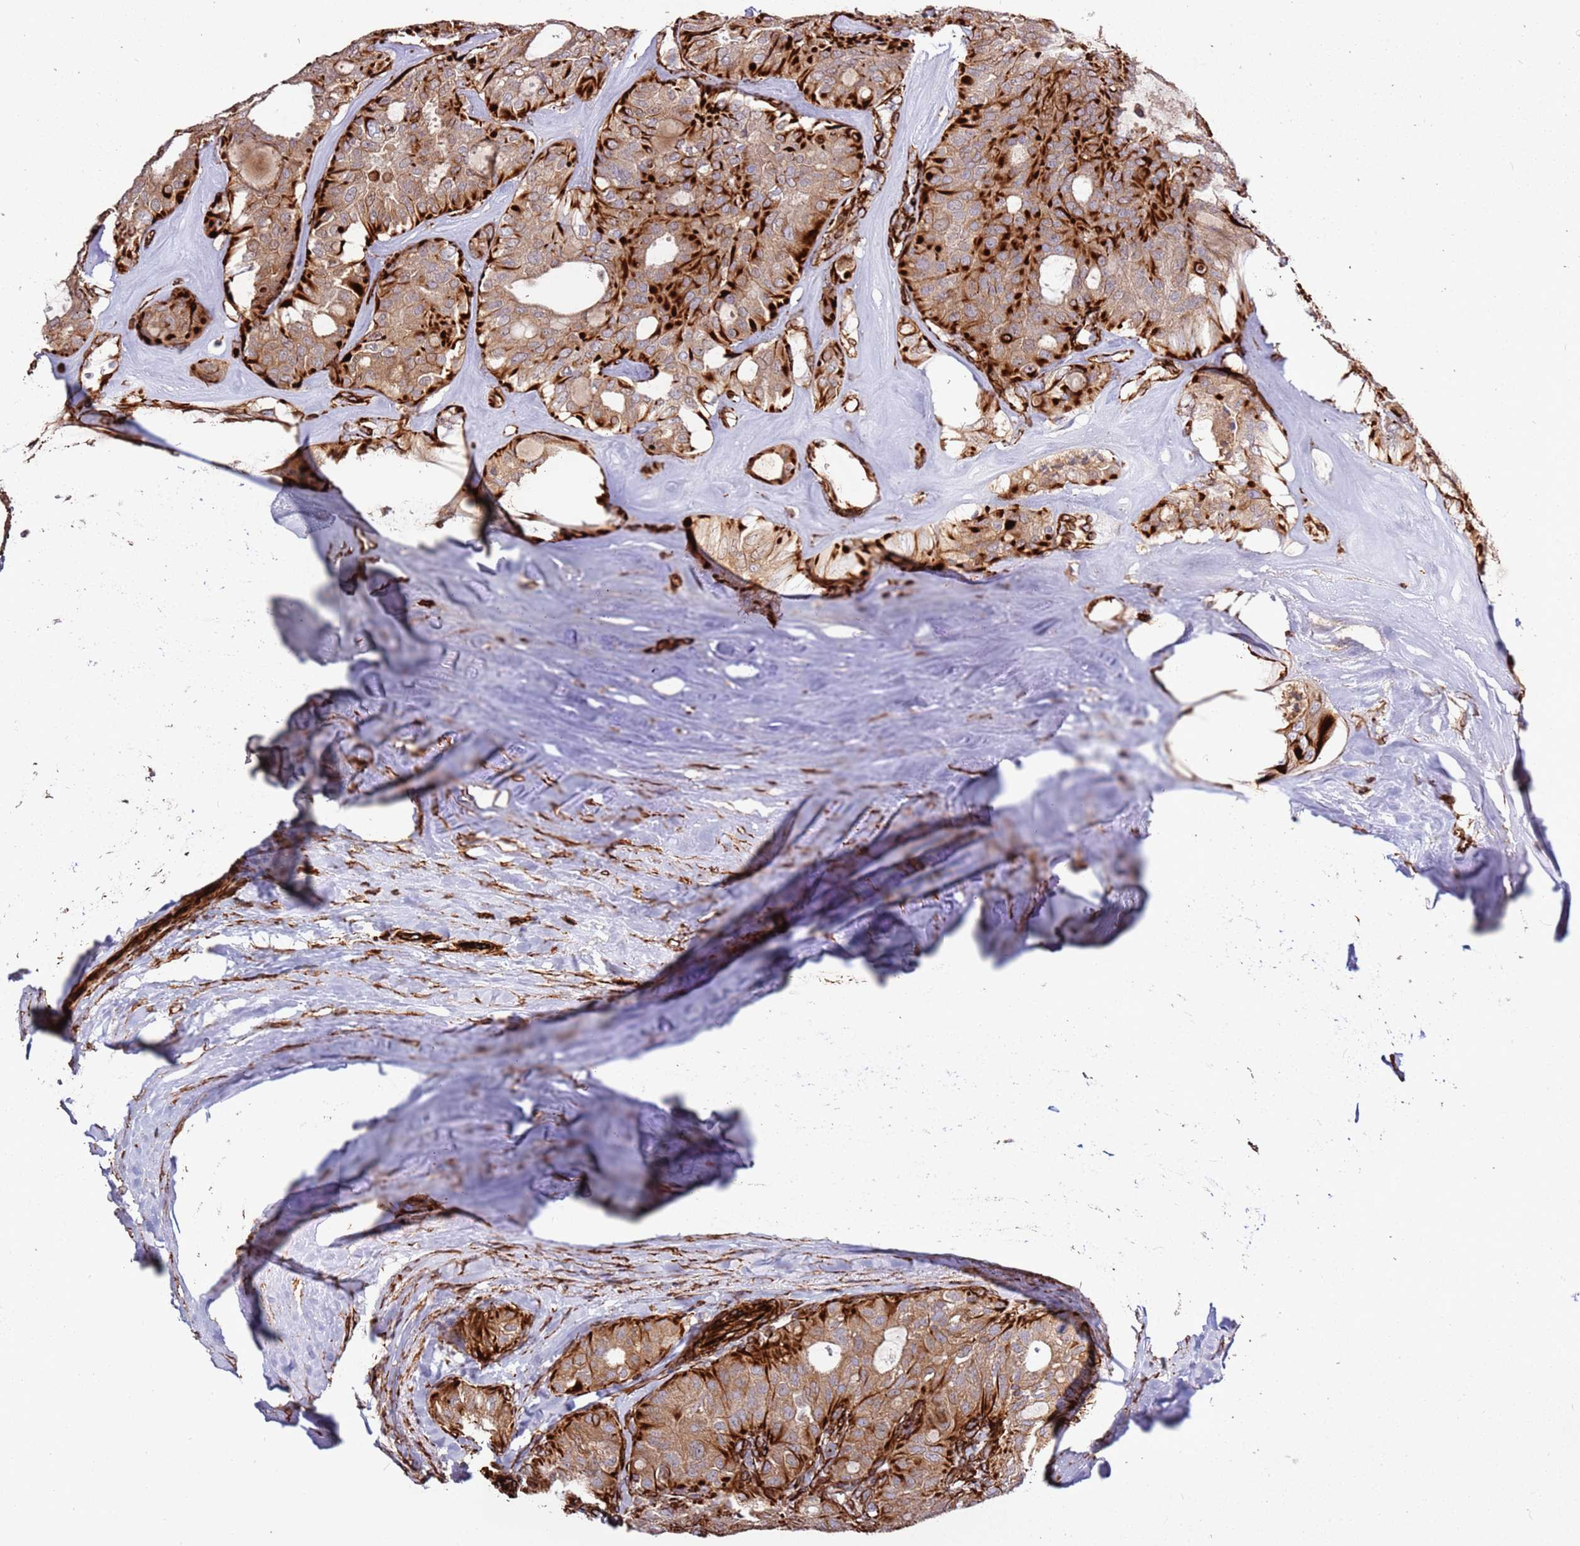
{"staining": {"intensity": "moderate", "quantity": ">75%", "location": "cytoplasmic/membranous"}, "tissue": "thyroid cancer", "cell_type": "Tumor cells", "image_type": "cancer", "snomed": [{"axis": "morphology", "description": "Follicular adenoma carcinoma, NOS"}, {"axis": "topography", "description": "Thyroid gland"}], "caption": "Tumor cells exhibit moderate cytoplasmic/membranous expression in approximately >75% of cells in follicular adenoma carcinoma (thyroid). Immunohistochemistry (ihc) stains the protein of interest in brown and the nuclei are stained blue.", "gene": "MRGPRE", "patient": {"sex": "male", "age": 75}}